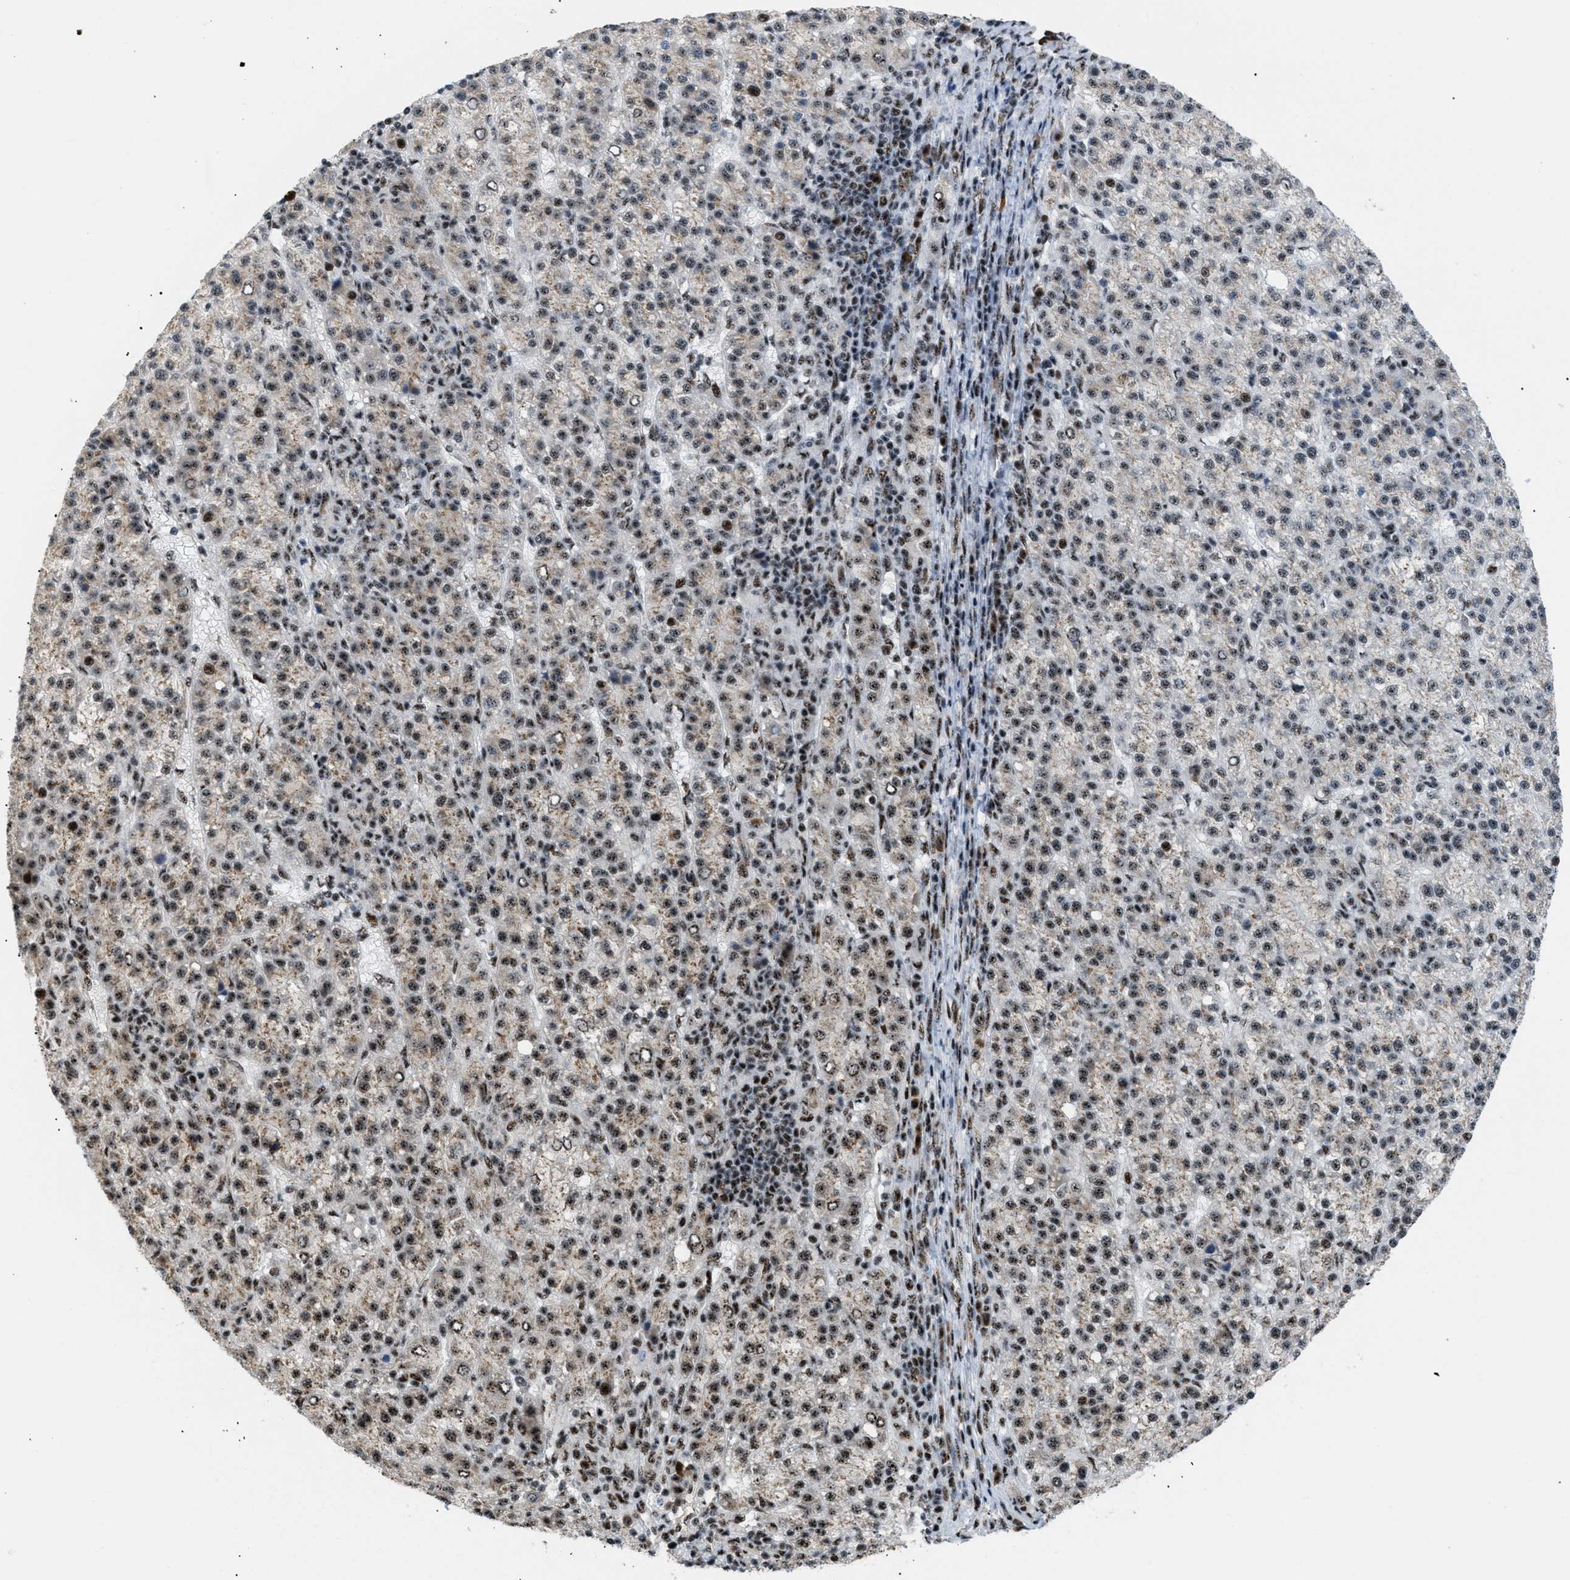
{"staining": {"intensity": "moderate", "quantity": "25%-75%", "location": "nuclear"}, "tissue": "liver cancer", "cell_type": "Tumor cells", "image_type": "cancer", "snomed": [{"axis": "morphology", "description": "Carcinoma, Hepatocellular, NOS"}, {"axis": "topography", "description": "Liver"}], "caption": "Immunohistochemical staining of liver hepatocellular carcinoma displays medium levels of moderate nuclear expression in about 25%-75% of tumor cells. The staining is performed using DAB (3,3'-diaminobenzidine) brown chromogen to label protein expression. The nuclei are counter-stained blue using hematoxylin.", "gene": "CDR2", "patient": {"sex": "female", "age": 58}}